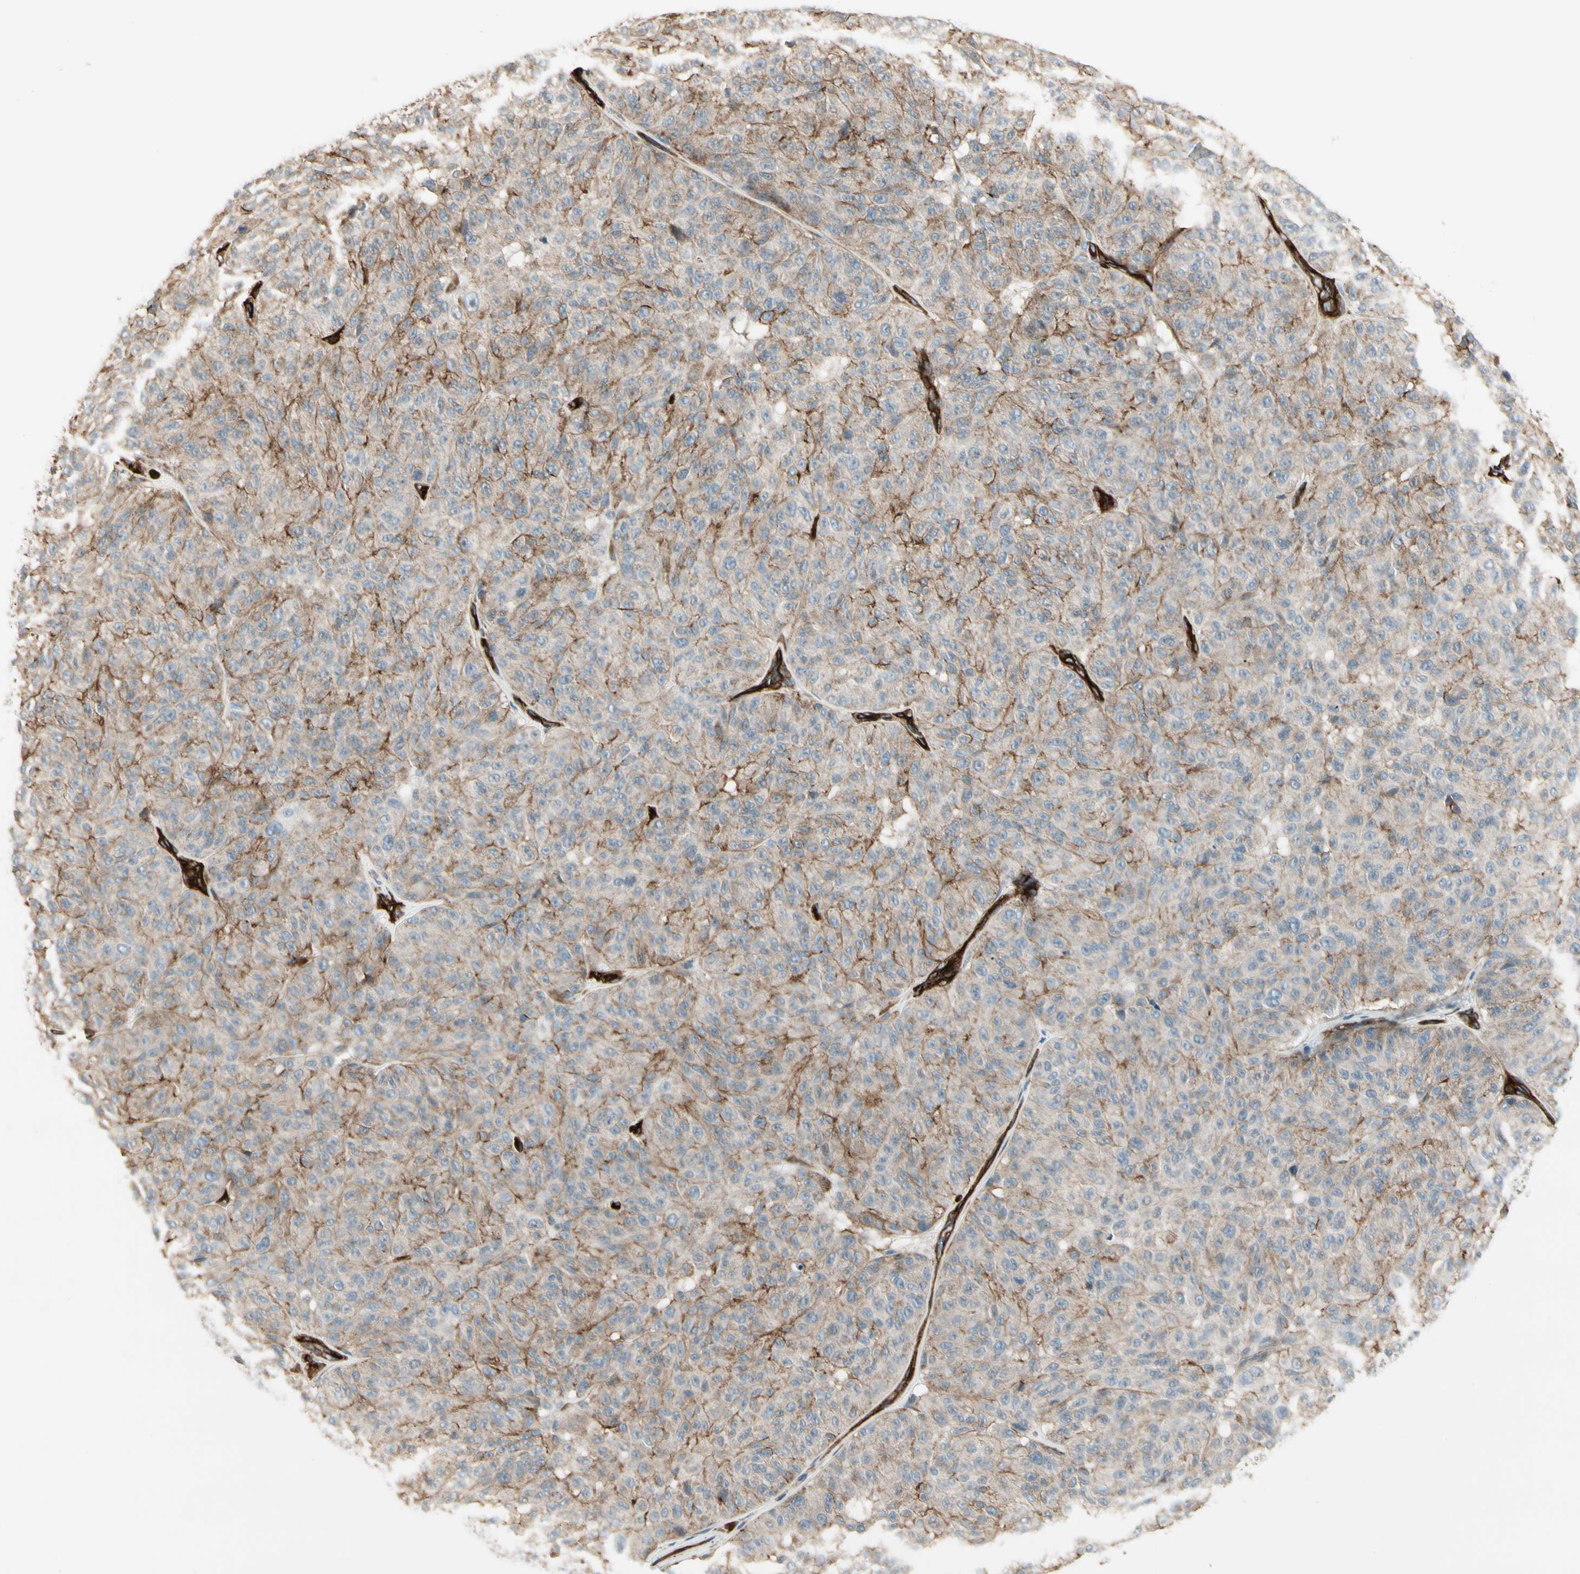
{"staining": {"intensity": "moderate", "quantity": "<25%", "location": "cytoplasmic/membranous"}, "tissue": "melanoma", "cell_type": "Tumor cells", "image_type": "cancer", "snomed": [{"axis": "morphology", "description": "Malignant melanoma, NOS"}, {"axis": "topography", "description": "Skin"}], "caption": "Immunohistochemical staining of malignant melanoma shows low levels of moderate cytoplasmic/membranous expression in approximately <25% of tumor cells.", "gene": "MCAM", "patient": {"sex": "female", "age": 46}}